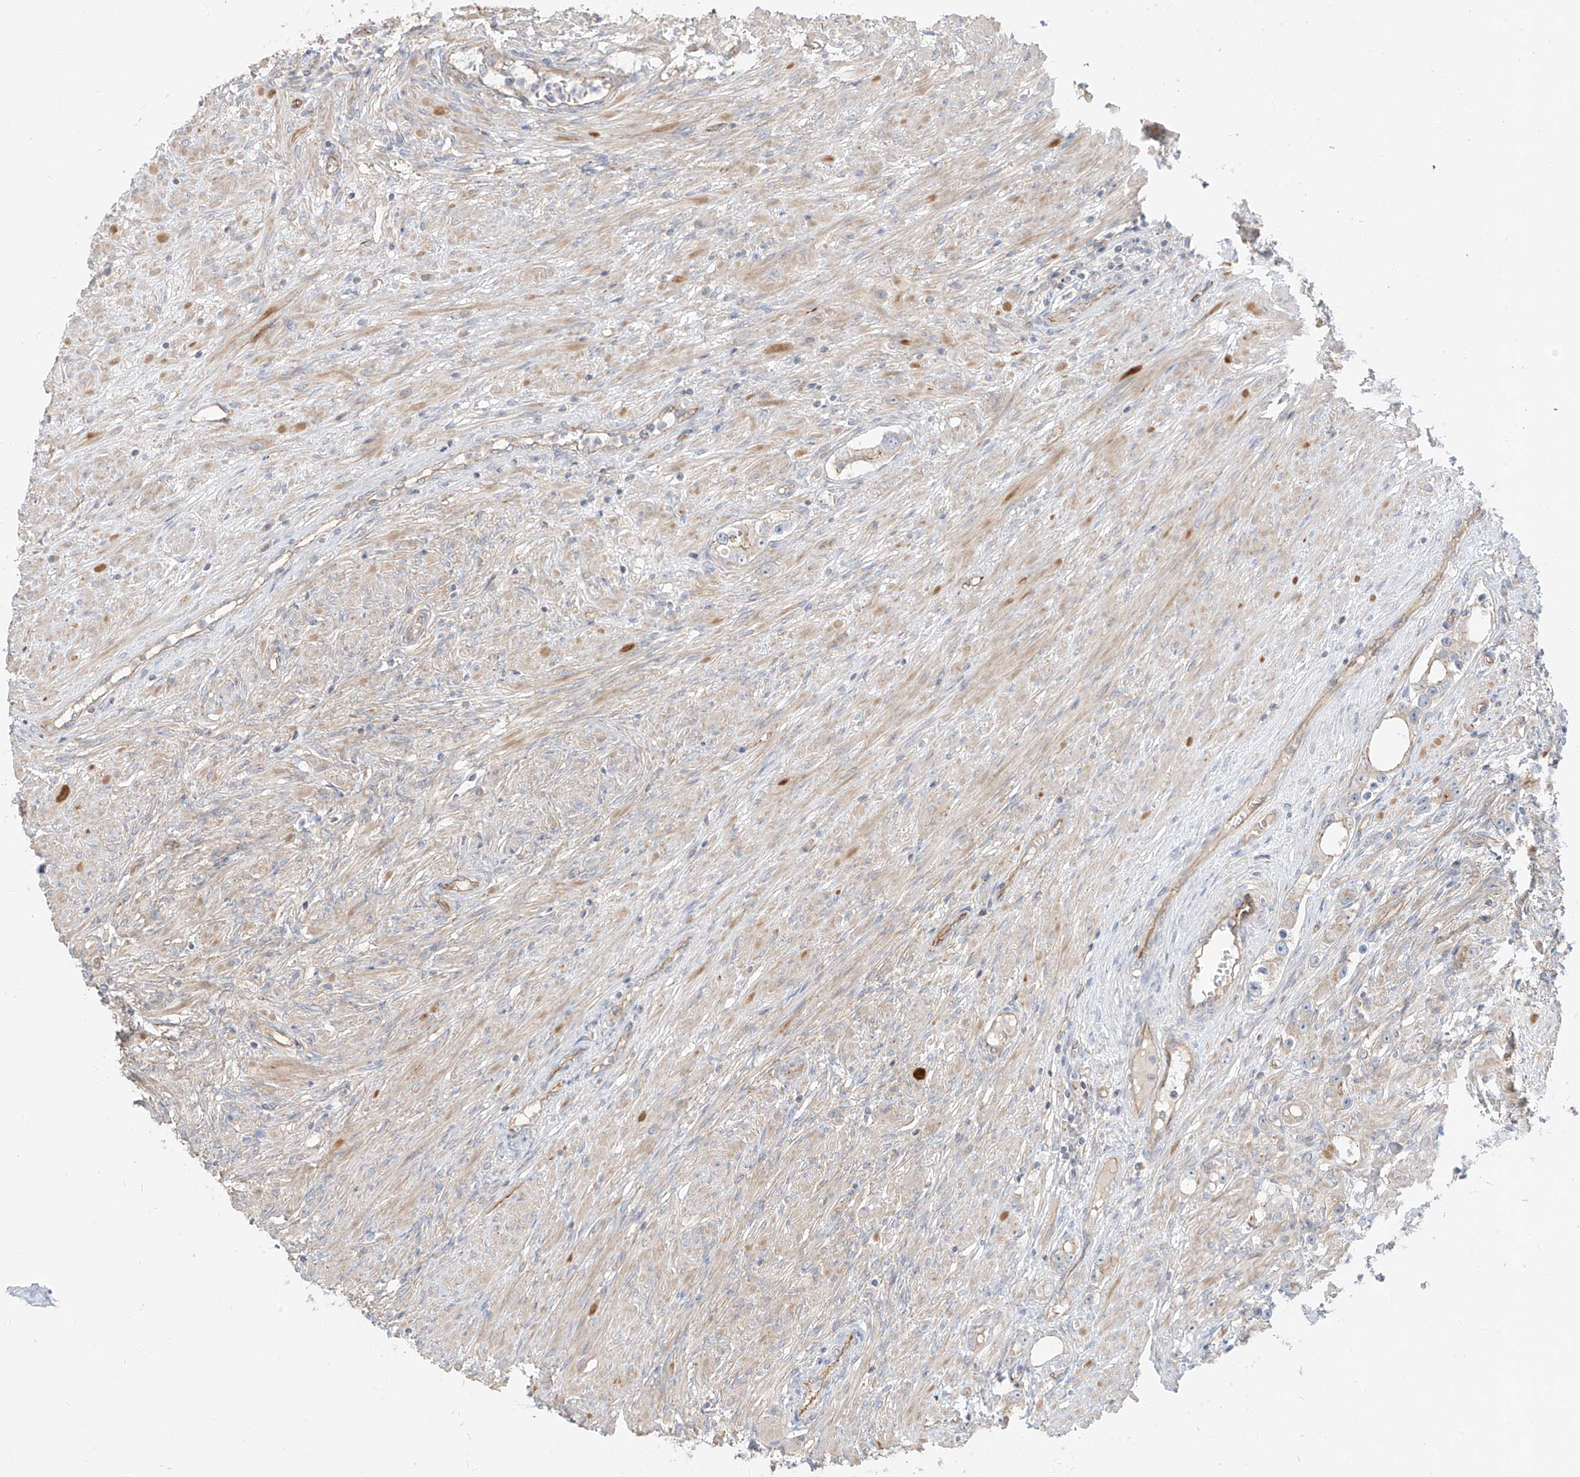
{"staining": {"intensity": "negative", "quantity": "none", "location": "none"}, "tissue": "prostate cancer", "cell_type": "Tumor cells", "image_type": "cancer", "snomed": [{"axis": "morphology", "description": "Adenocarcinoma, High grade"}, {"axis": "topography", "description": "Prostate"}], "caption": "Tumor cells show no significant expression in adenocarcinoma (high-grade) (prostate). (DAB IHC visualized using brightfield microscopy, high magnification).", "gene": "EPHX4", "patient": {"sex": "male", "age": 63}}